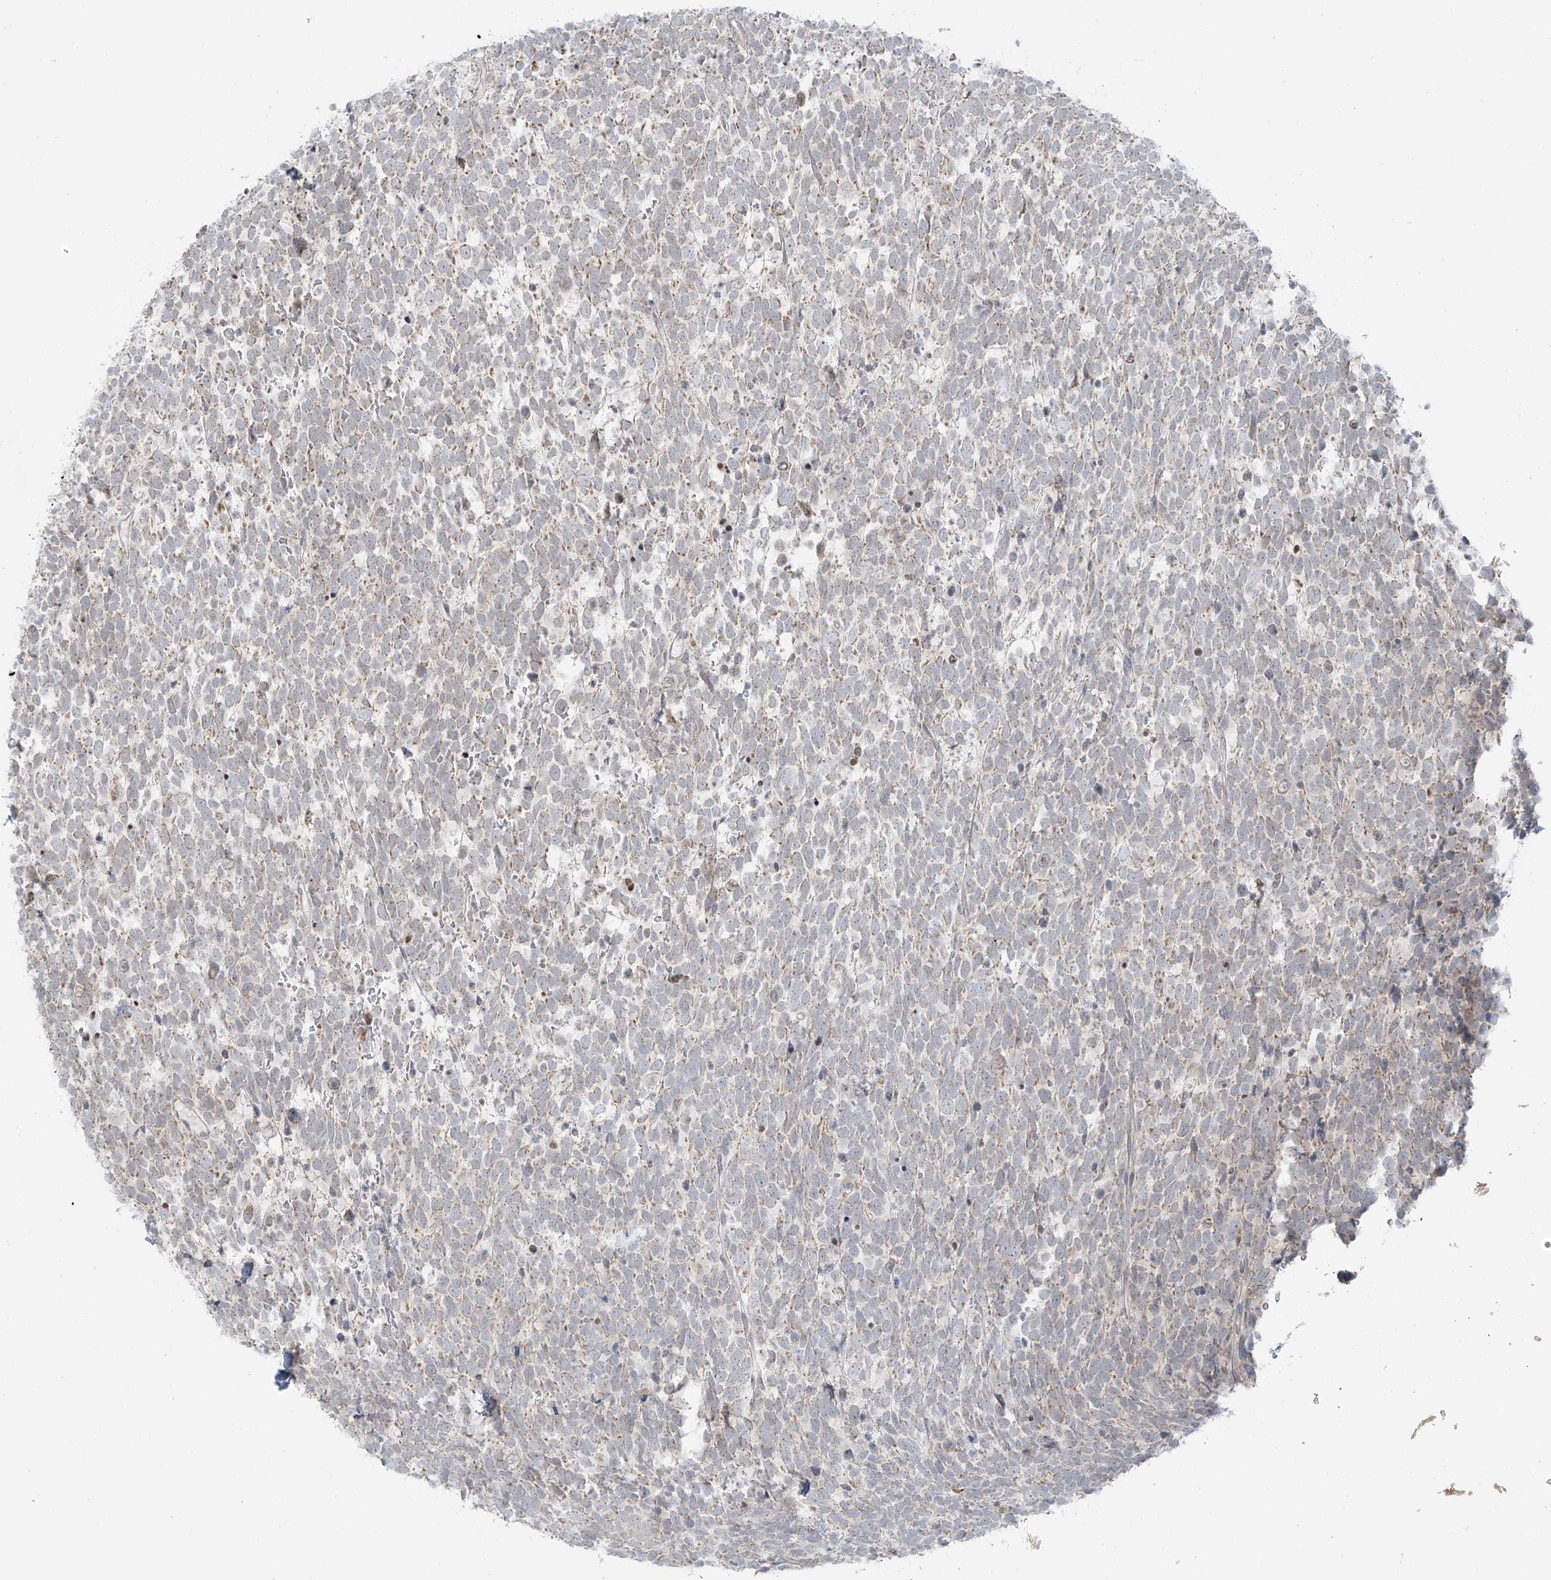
{"staining": {"intensity": "negative", "quantity": "none", "location": "none"}, "tissue": "urothelial cancer", "cell_type": "Tumor cells", "image_type": "cancer", "snomed": [{"axis": "morphology", "description": "Urothelial carcinoma, High grade"}, {"axis": "topography", "description": "Urinary bladder"}], "caption": "Immunohistochemistry (IHC) image of human urothelial cancer stained for a protein (brown), which exhibits no positivity in tumor cells. (IHC, brightfield microscopy, high magnification).", "gene": "HDDC2", "patient": {"sex": "female", "age": 82}}